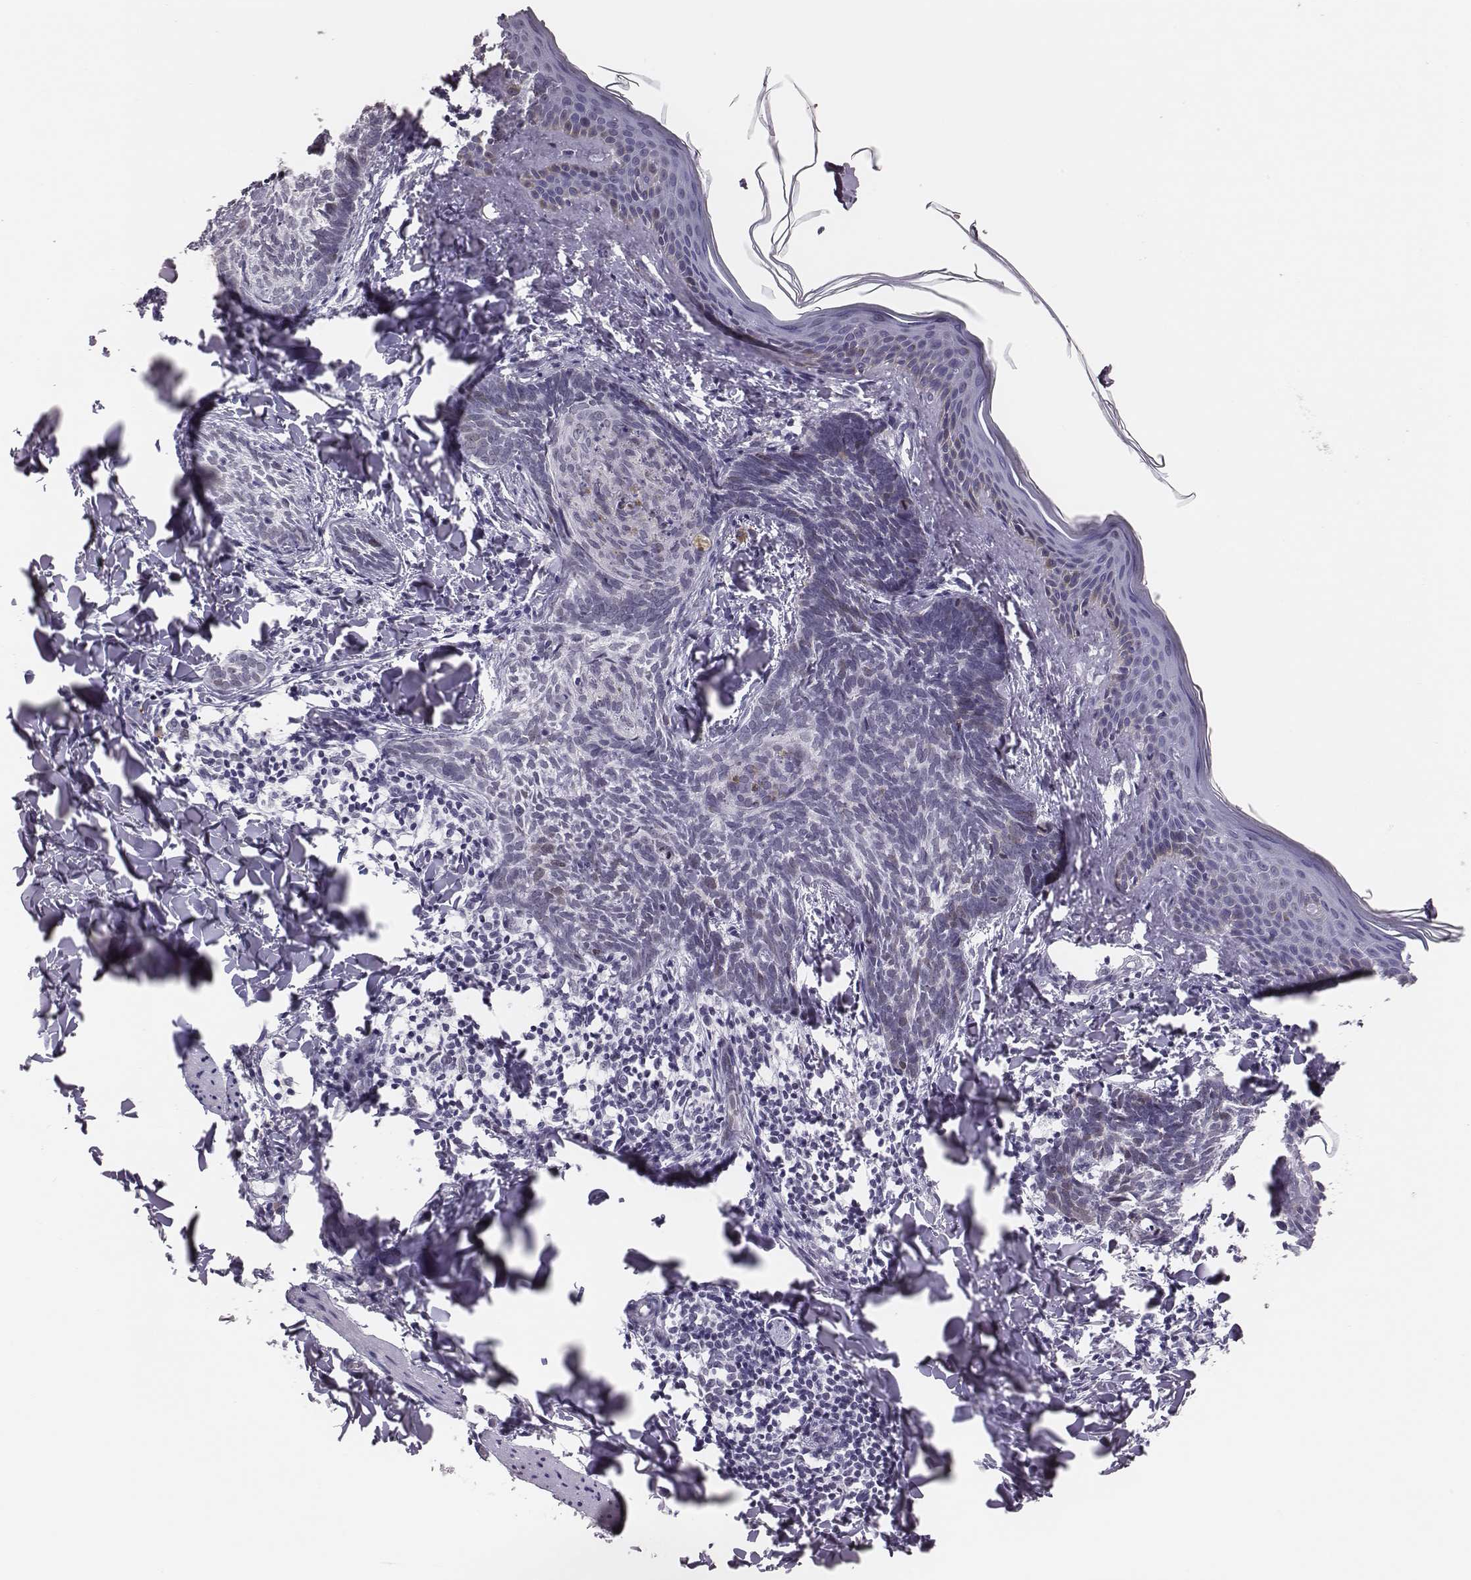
{"staining": {"intensity": "negative", "quantity": "none", "location": "none"}, "tissue": "skin cancer", "cell_type": "Tumor cells", "image_type": "cancer", "snomed": [{"axis": "morphology", "description": "Normal tissue, NOS"}, {"axis": "morphology", "description": "Basal cell carcinoma"}, {"axis": "topography", "description": "Skin"}], "caption": "Immunohistochemistry (IHC) of human skin basal cell carcinoma reveals no staining in tumor cells.", "gene": "PBK", "patient": {"sex": "male", "age": 46}}